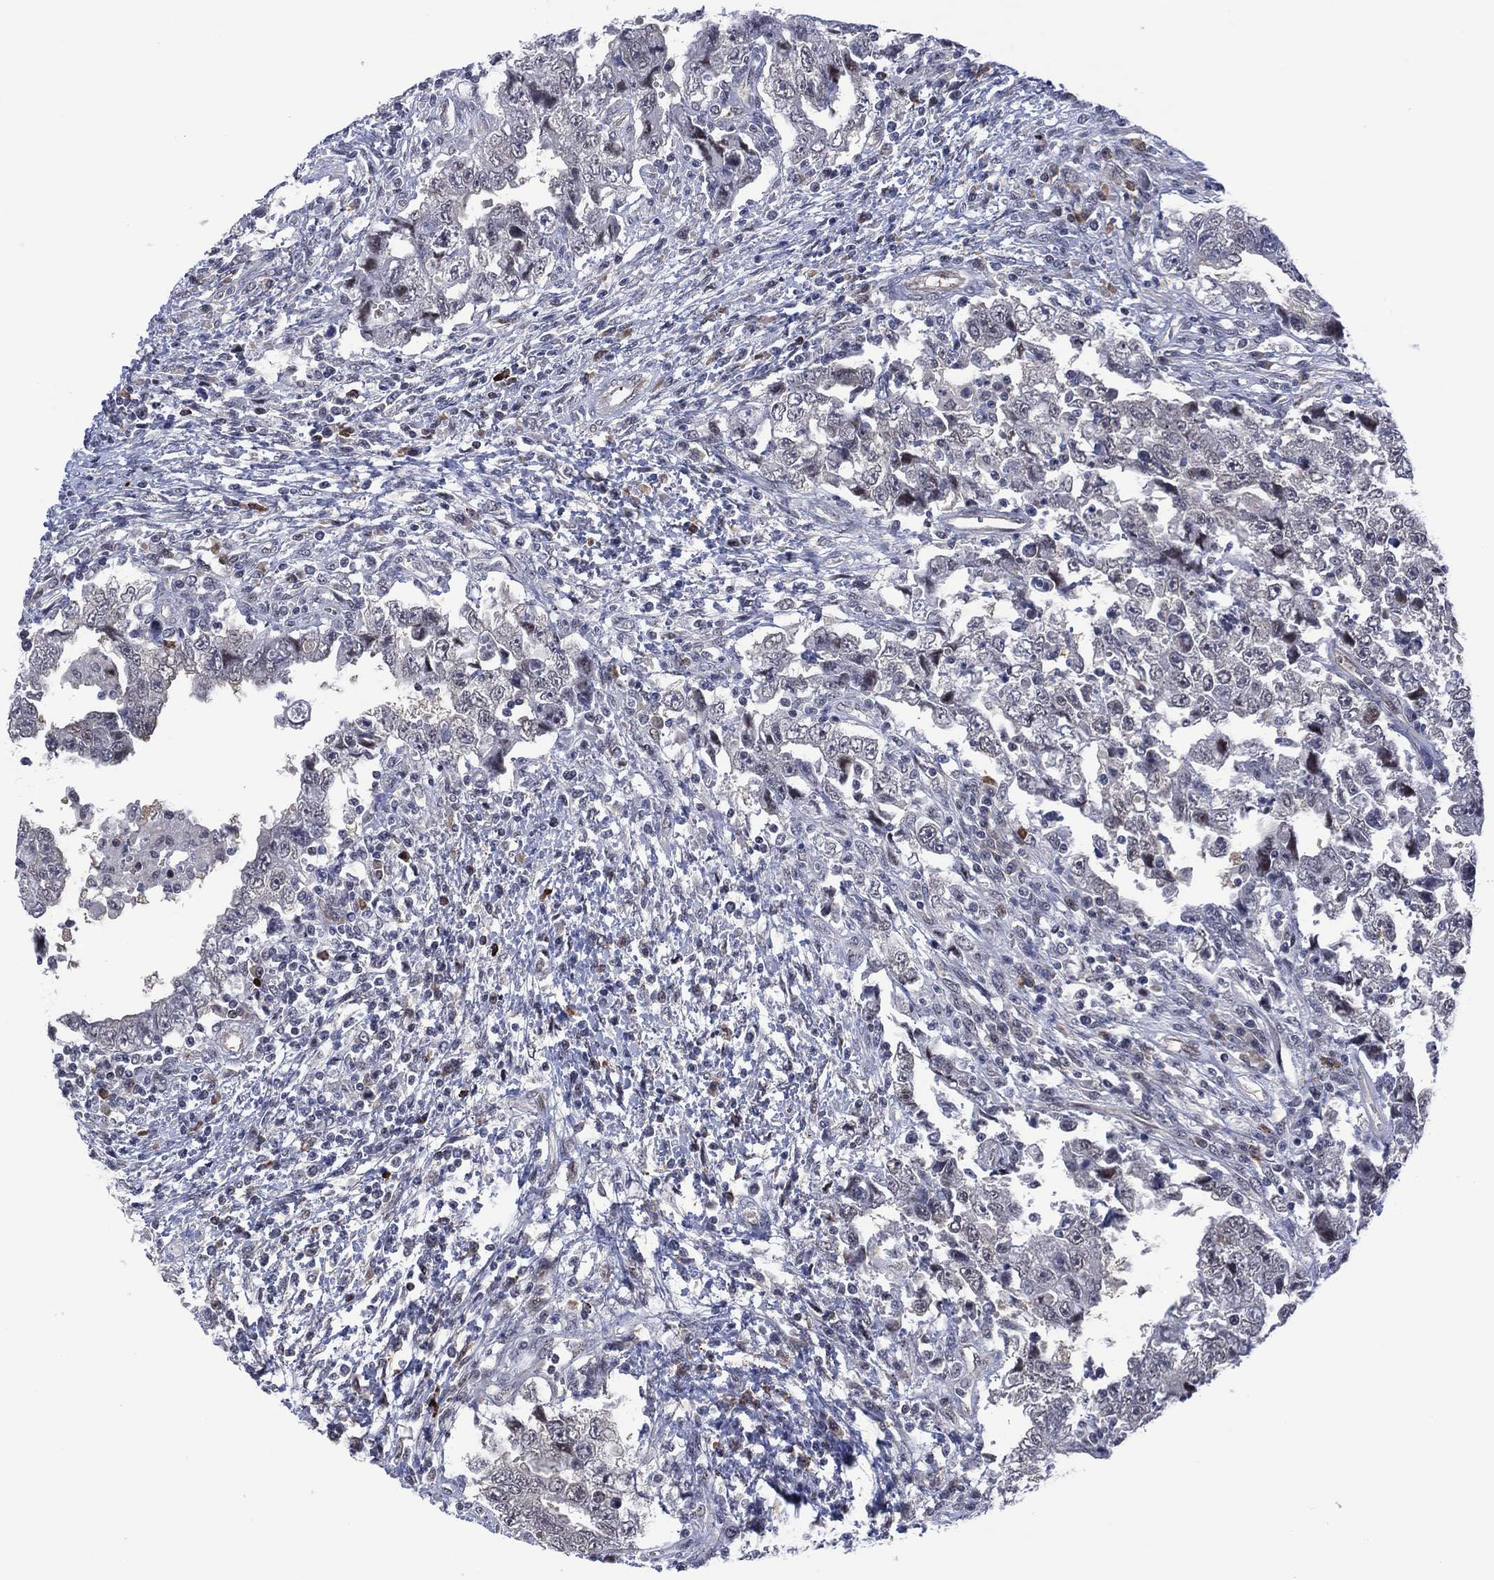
{"staining": {"intensity": "negative", "quantity": "none", "location": "none"}, "tissue": "testis cancer", "cell_type": "Tumor cells", "image_type": "cancer", "snomed": [{"axis": "morphology", "description": "Carcinoma, Embryonal, NOS"}, {"axis": "topography", "description": "Testis"}], "caption": "Embryonal carcinoma (testis) was stained to show a protein in brown. There is no significant expression in tumor cells.", "gene": "DPP4", "patient": {"sex": "male", "age": 26}}